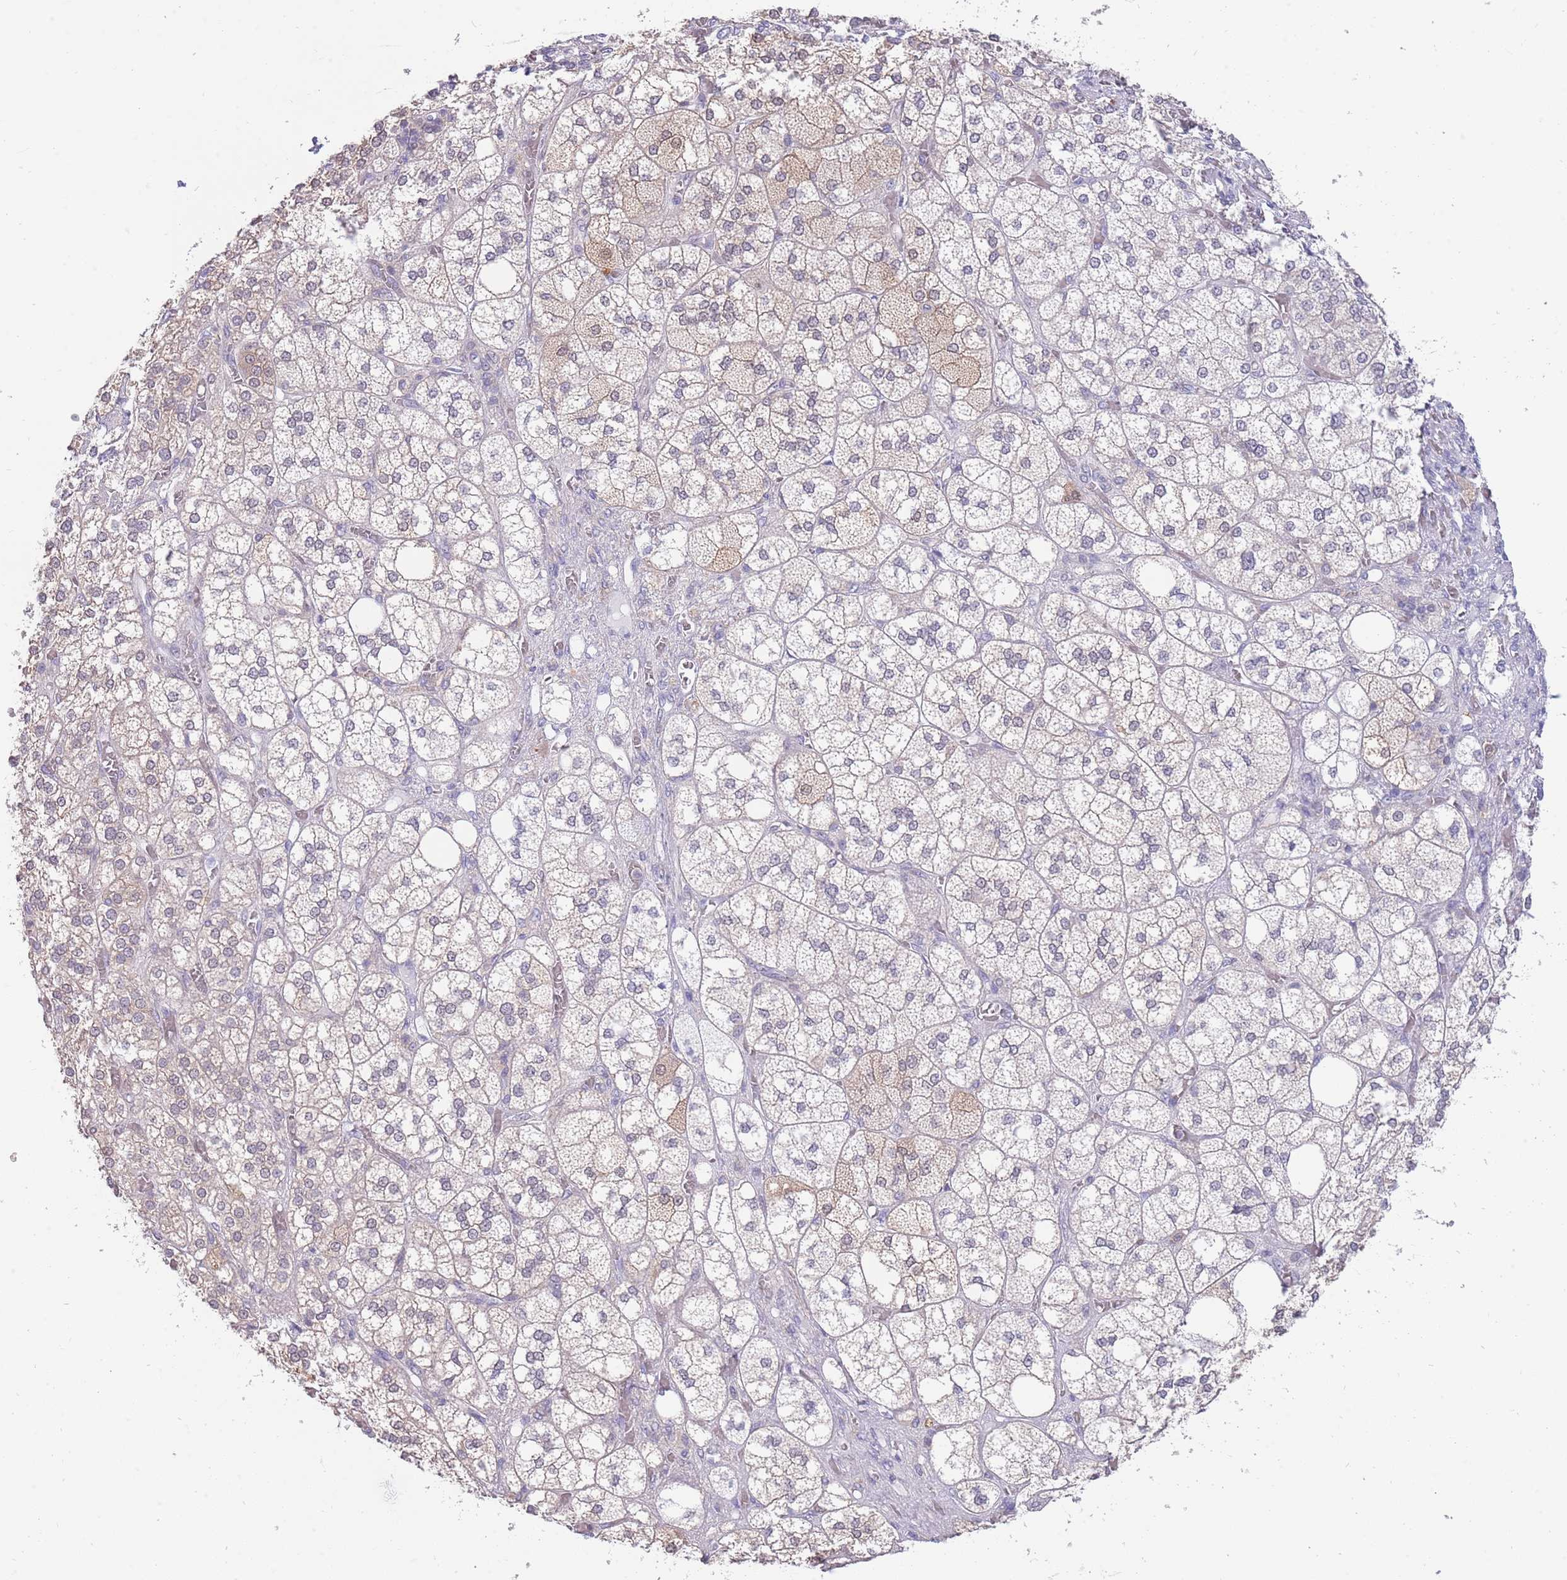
{"staining": {"intensity": "weak", "quantity": "<25%", "location": "cytoplasmic/membranous"}, "tissue": "adrenal gland", "cell_type": "Glandular cells", "image_type": "normal", "snomed": [{"axis": "morphology", "description": "Normal tissue, NOS"}, {"axis": "topography", "description": "Adrenal gland"}], "caption": "The micrograph reveals no significant positivity in glandular cells of adrenal gland.", "gene": "AP5S1", "patient": {"sex": "male", "age": 61}}